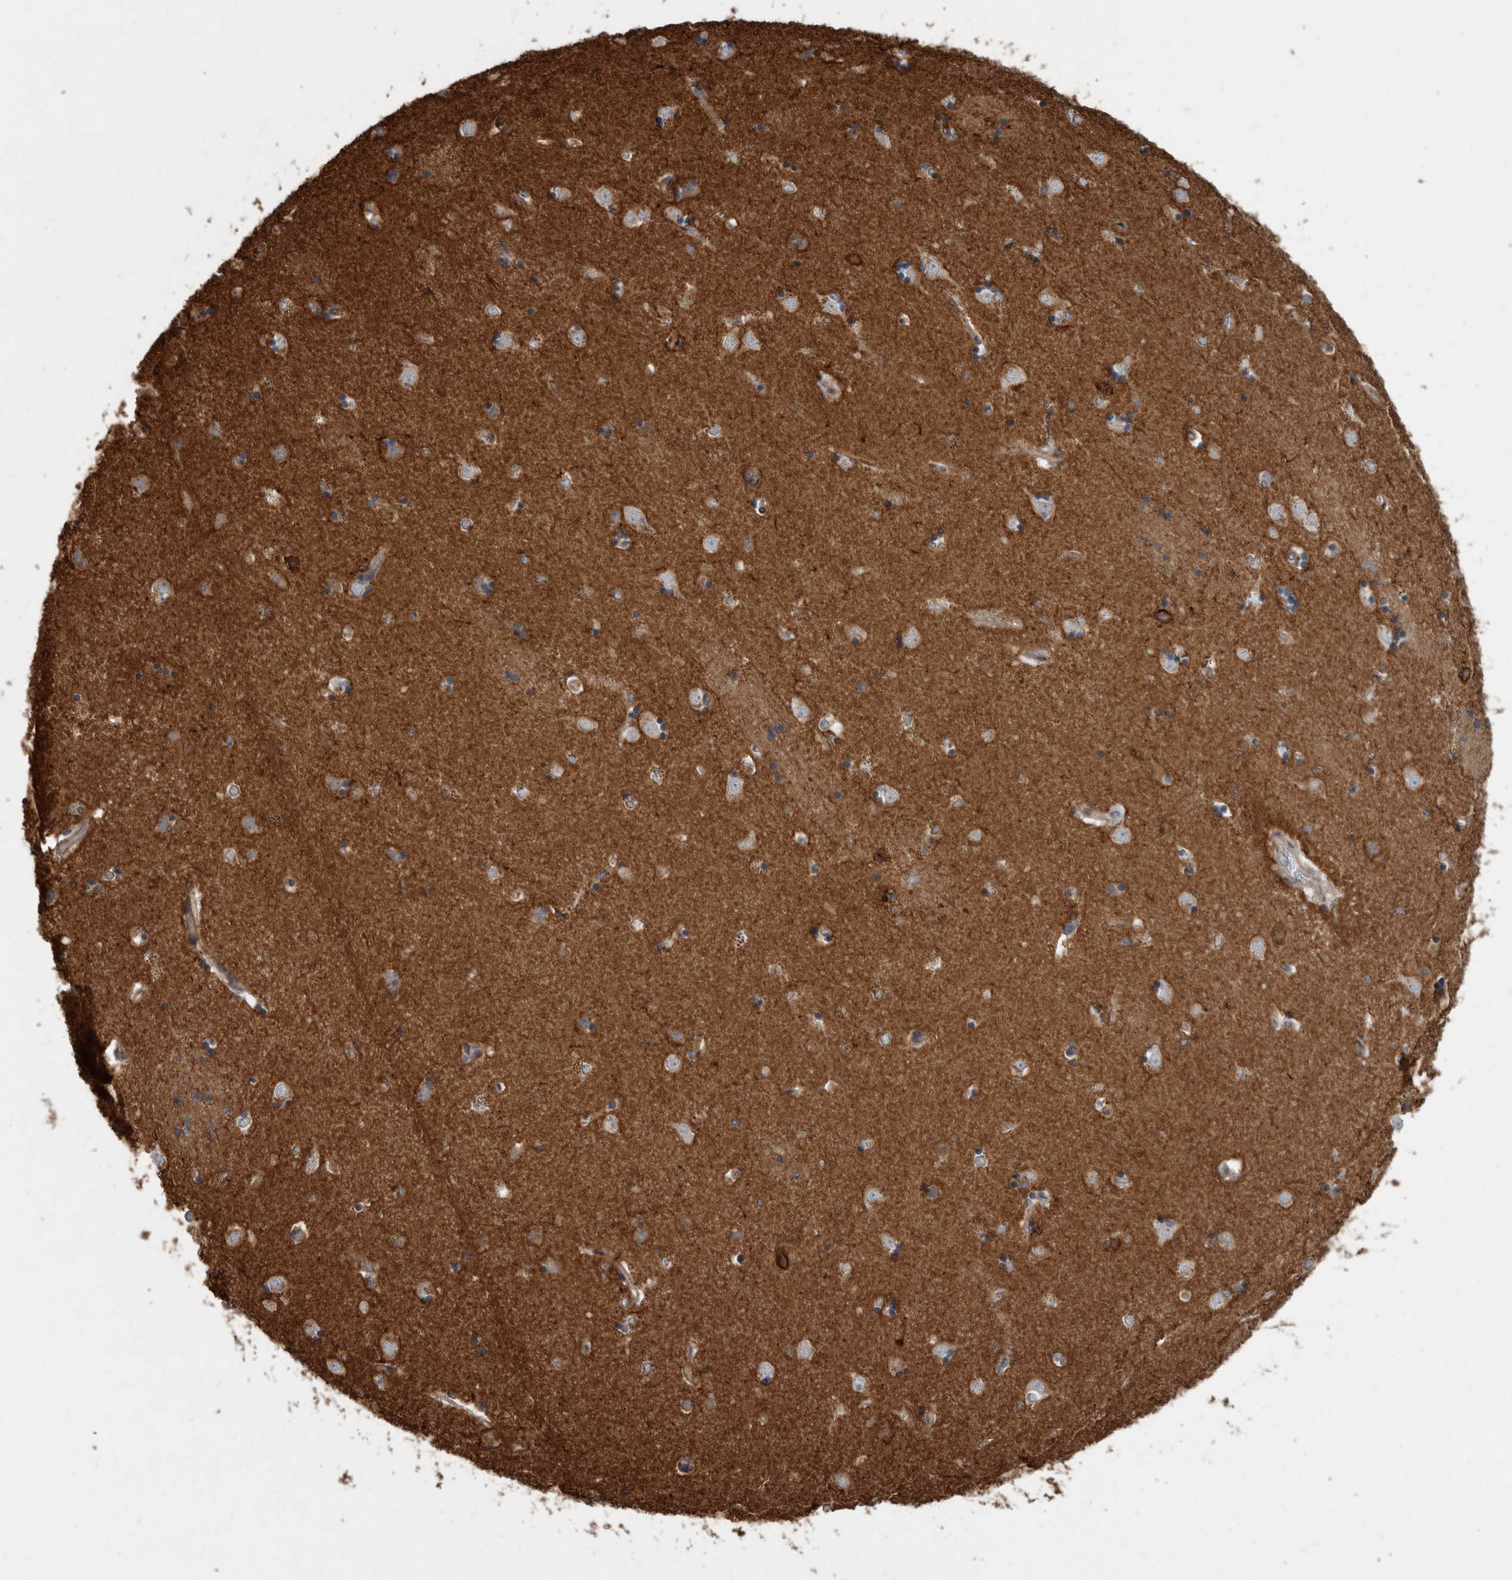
{"staining": {"intensity": "moderate", "quantity": "25%-75%", "location": "cytoplasmic/membranous"}, "tissue": "caudate", "cell_type": "Glial cells", "image_type": "normal", "snomed": [{"axis": "morphology", "description": "Normal tissue, NOS"}, {"axis": "topography", "description": "Lateral ventricle wall"}], "caption": "DAB immunohistochemical staining of benign human caudate demonstrates moderate cytoplasmic/membranous protein positivity in approximately 25%-75% of glial cells.", "gene": "VEGFD", "patient": {"sex": "male", "age": 45}}